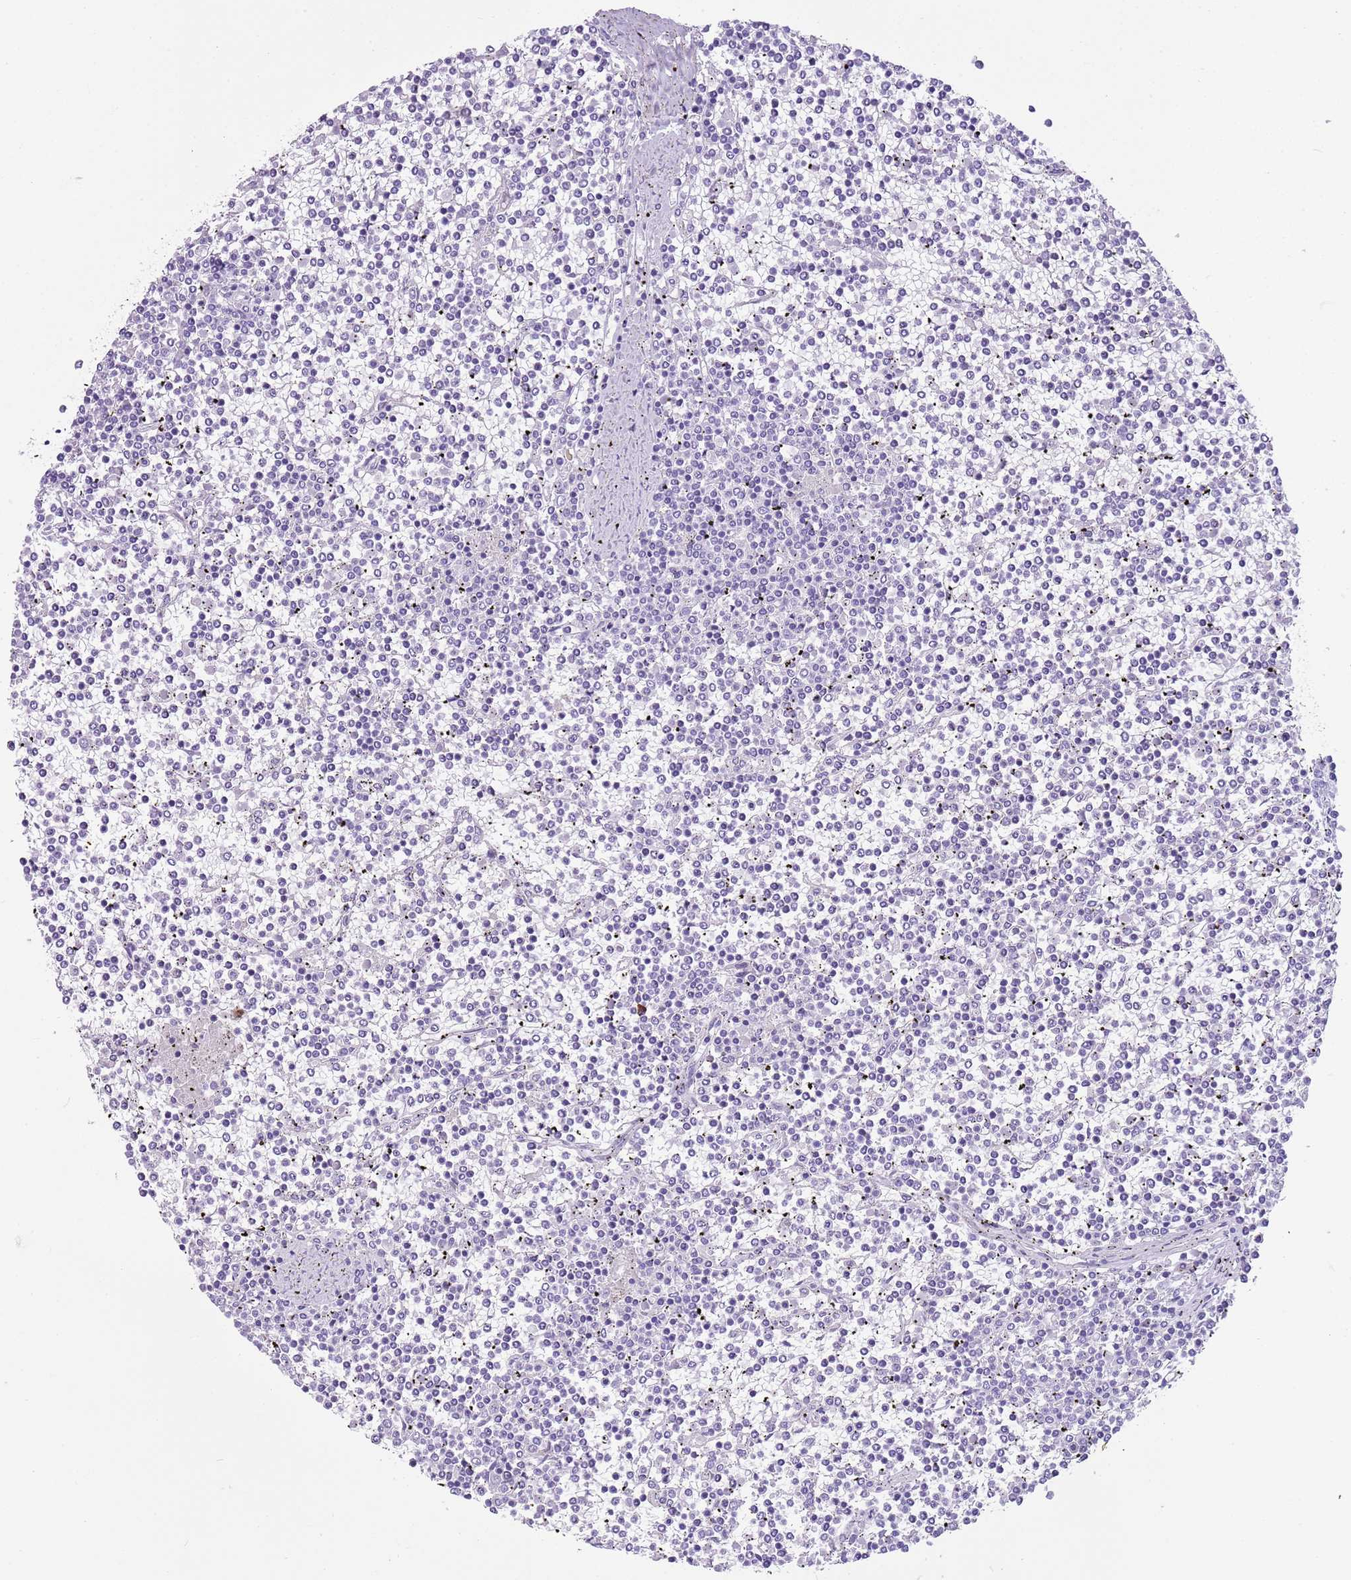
{"staining": {"intensity": "negative", "quantity": "none", "location": "none"}, "tissue": "lymphoma", "cell_type": "Tumor cells", "image_type": "cancer", "snomed": [{"axis": "morphology", "description": "Malignant lymphoma, non-Hodgkin's type, Low grade"}, {"axis": "topography", "description": "Spleen"}], "caption": "This photomicrograph is of lymphoma stained with immunohistochemistry to label a protein in brown with the nuclei are counter-stained blue. There is no positivity in tumor cells.", "gene": "IGKV3D-11", "patient": {"sex": "female", "age": 19}}